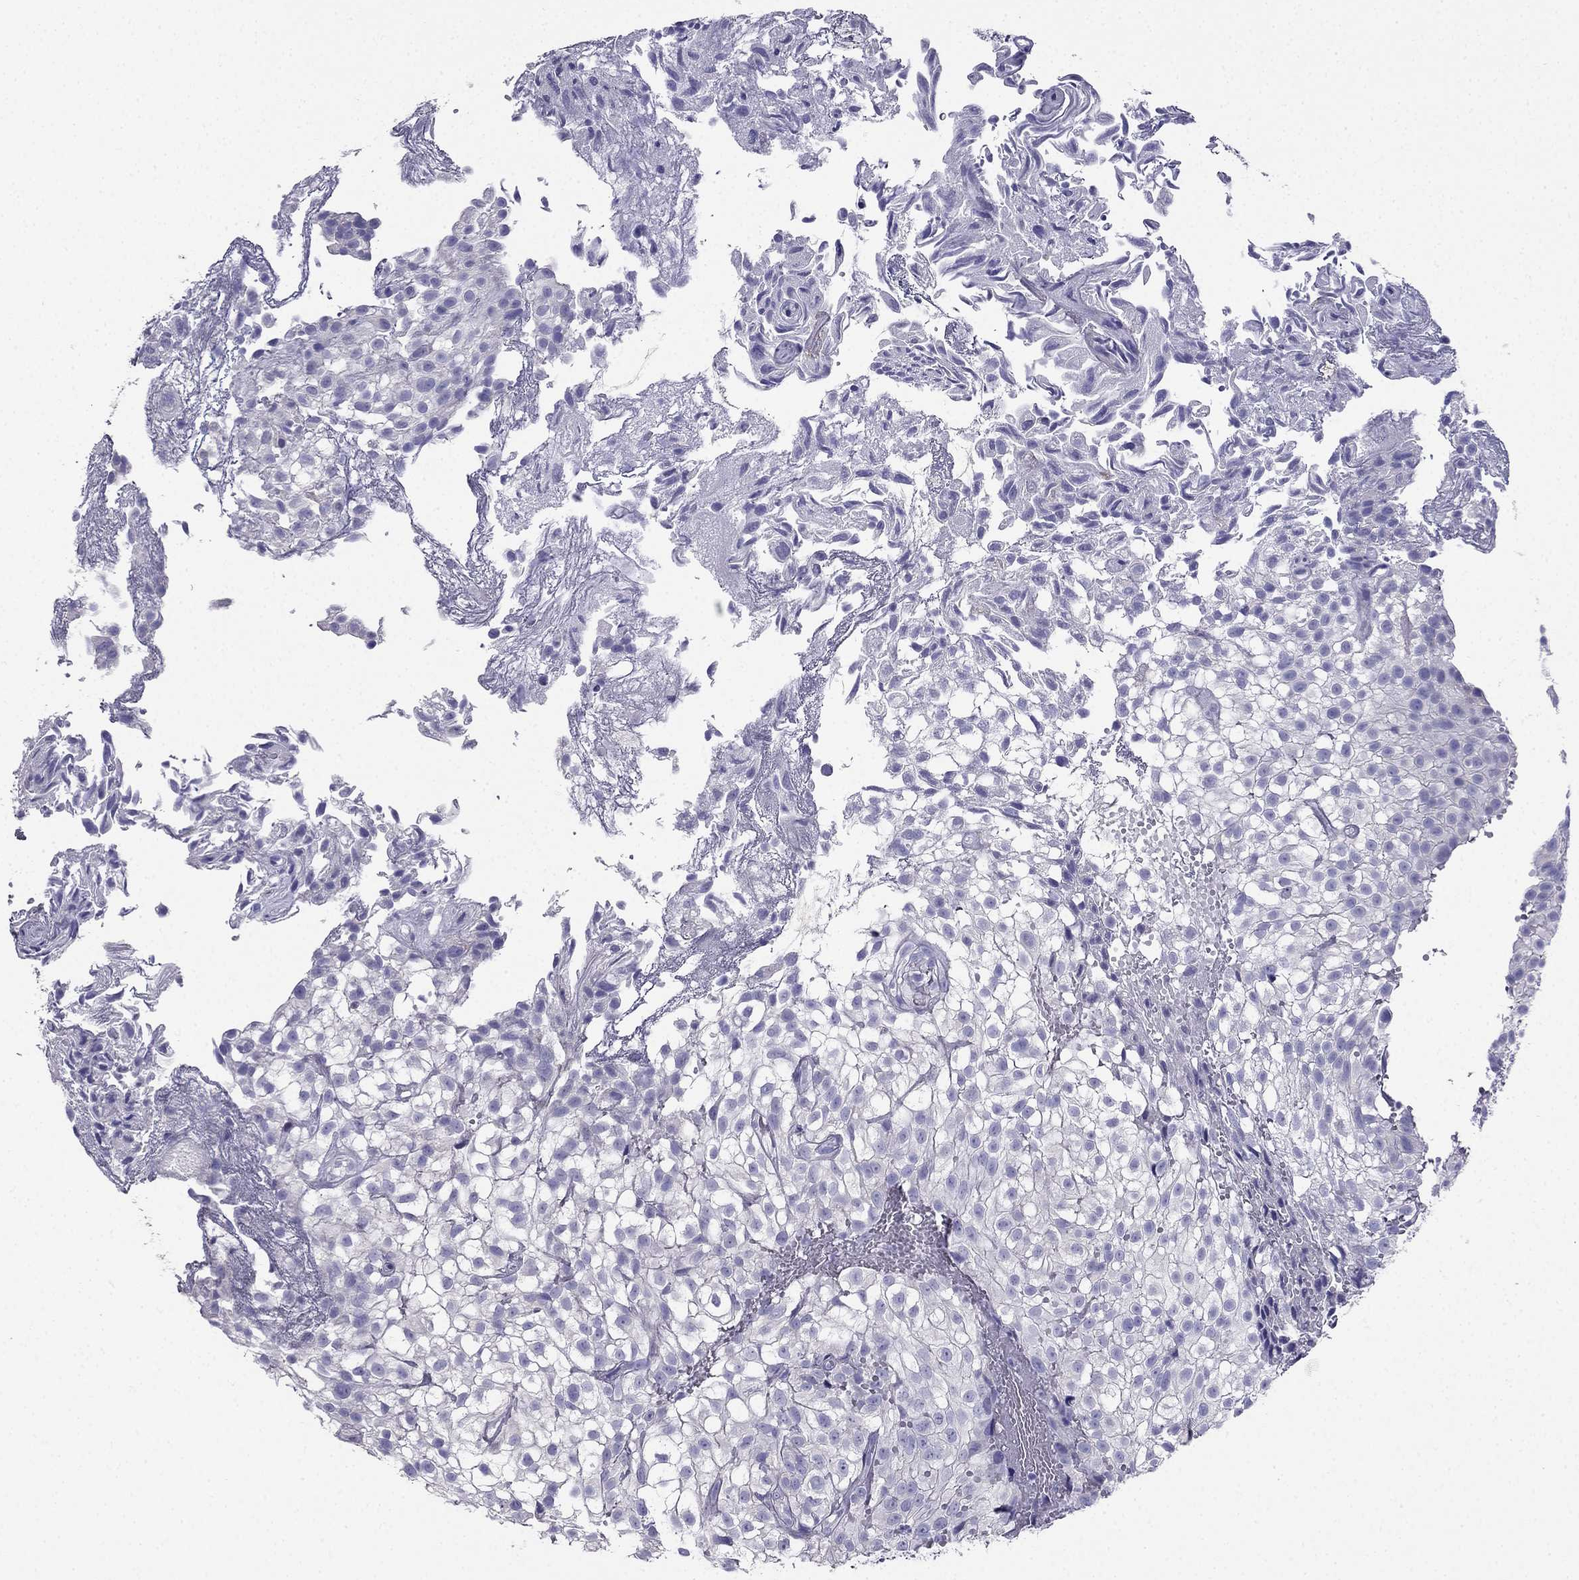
{"staining": {"intensity": "negative", "quantity": "none", "location": "none"}, "tissue": "urothelial cancer", "cell_type": "Tumor cells", "image_type": "cancer", "snomed": [{"axis": "morphology", "description": "Urothelial carcinoma, High grade"}, {"axis": "topography", "description": "Urinary bladder"}], "caption": "Tumor cells are negative for brown protein staining in urothelial cancer.", "gene": "PTH", "patient": {"sex": "male", "age": 56}}